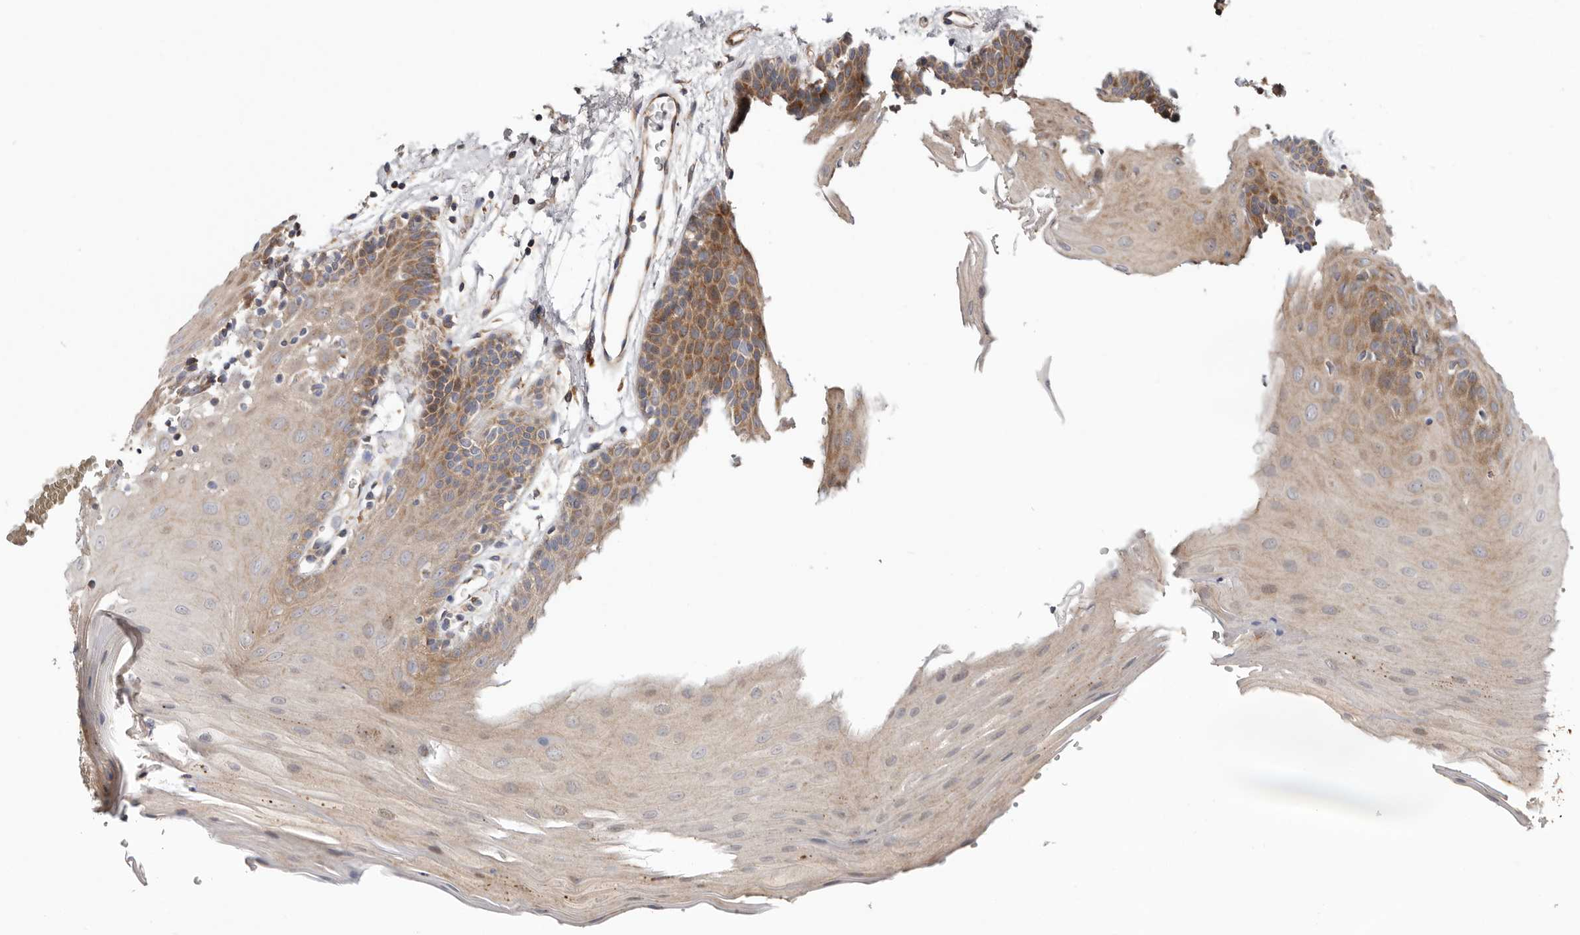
{"staining": {"intensity": "moderate", "quantity": "<25%", "location": "cytoplasmic/membranous"}, "tissue": "oral mucosa", "cell_type": "Squamous epithelial cells", "image_type": "normal", "snomed": [{"axis": "morphology", "description": "Normal tissue, NOS"}, {"axis": "morphology", "description": "Squamous cell carcinoma, NOS"}, {"axis": "topography", "description": "Skeletal muscle"}, {"axis": "topography", "description": "Oral tissue"}, {"axis": "topography", "description": "Salivary gland"}, {"axis": "topography", "description": "Head-Neck"}], "caption": "This micrograph demonstrates immunohistochemistry staining of normal oral mucosa, with low moderate cytoplasmic/membranous staining in approximately <25% of squamous epithelial cells.", "gene": "PROKR1", "patient": {"sex": "male", "age": 54}}